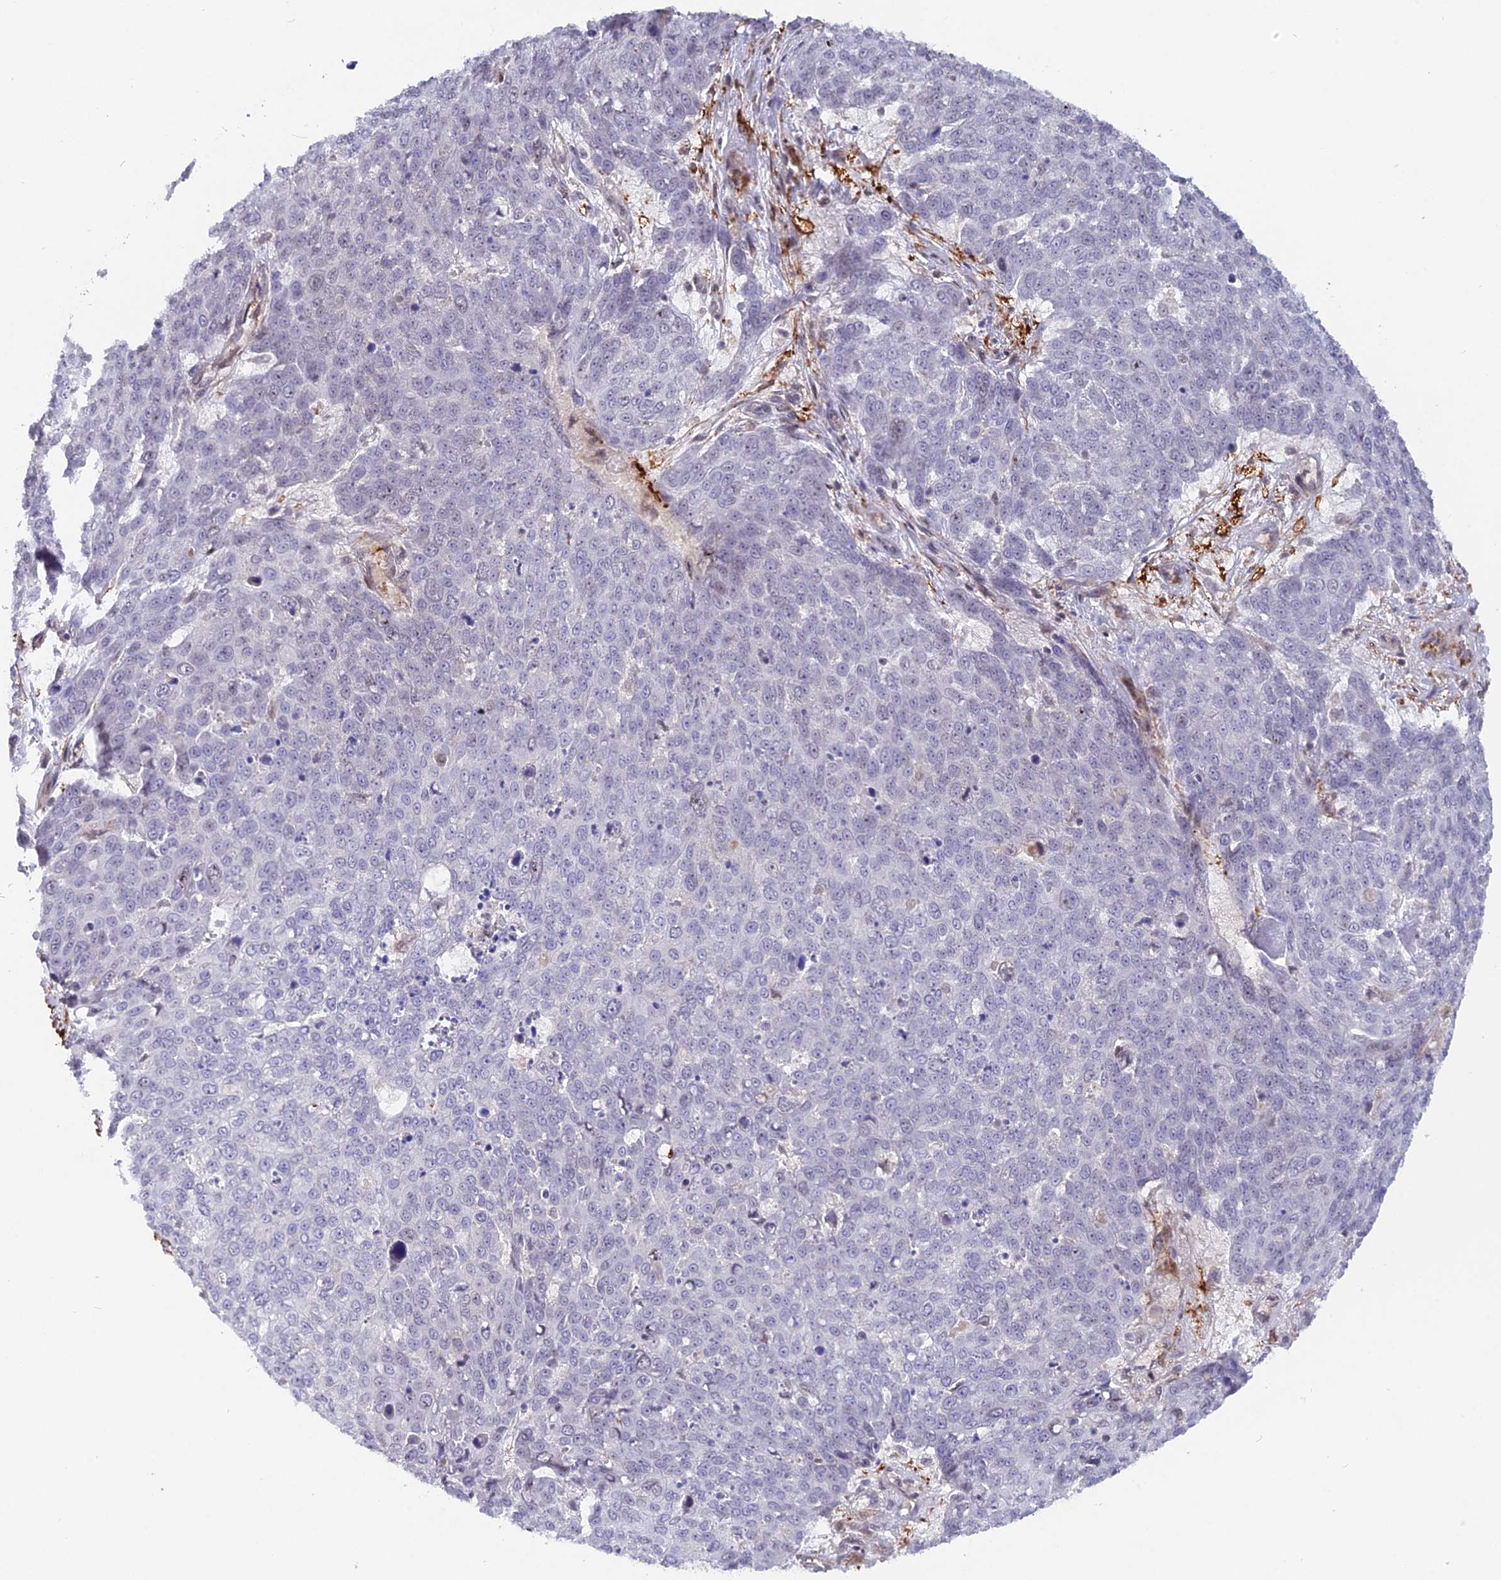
{"staining": {"intensity": "negative", "quantity": "none", "location": "none"}, "tissue": "skin cancer", "cell_type": "Tumor cells", "image_type": "cancer", "snomed": [{"axis": "morphology", "description": "Squamous cell carcinoma, NOS"}, {"axis": "topography", "description": "Skin"}], "caption": "Skin squamous cell carcinoma was stained to show a protein in brown. There is no significant positivity in tumor cells. (DAB (3,3'-diaminobenzidine) IHC with hematoxylin counter stain).", "gene": "CCDC154", "patient": {"sex": "male", "age": 71}}